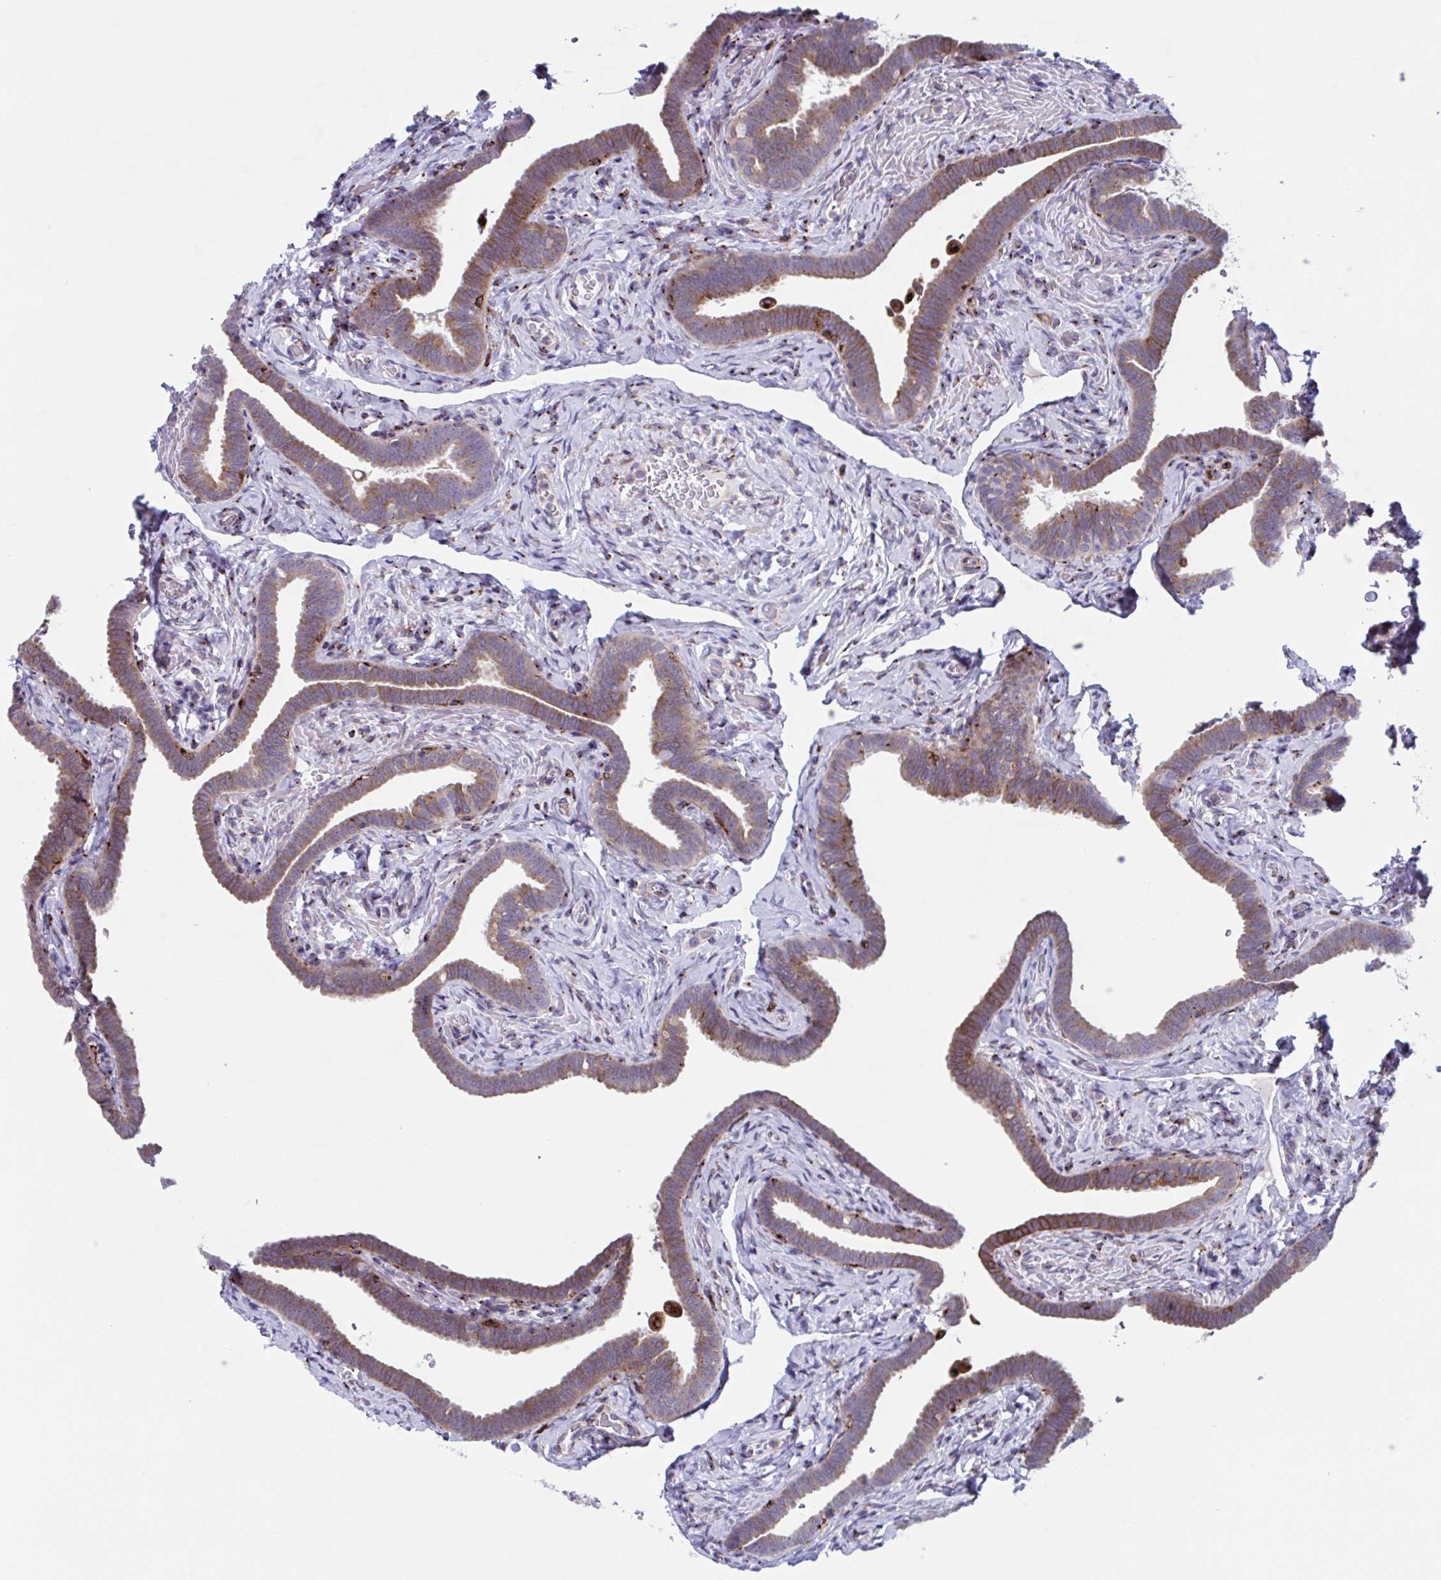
{"staining": {"intensity": "moderate", "quantity": ">75%", "location": "cytoplasmic/membranous"}, "tissue": "fallopian tube", "cell_type": "Glandular cells", "image_type": "normal", "snomed": [{"axis": "morphology", "description": "Normal tissue, NOS"}, {"axis": "topography", "description": "Fallopian tube"}], "caption": "Immunohistochemistry (IHC) (DAB (3,3'-diaminobenzidine)) staining of benign human fallopian tube reveals moderate cytoplasmic/membranous protein staining in approximately >75% of glandular cells. Ihc stains the protein in brown and the nuclei are stained blue.", "gene": "RFK", "patient": {"sex": "female", "age": 69}}